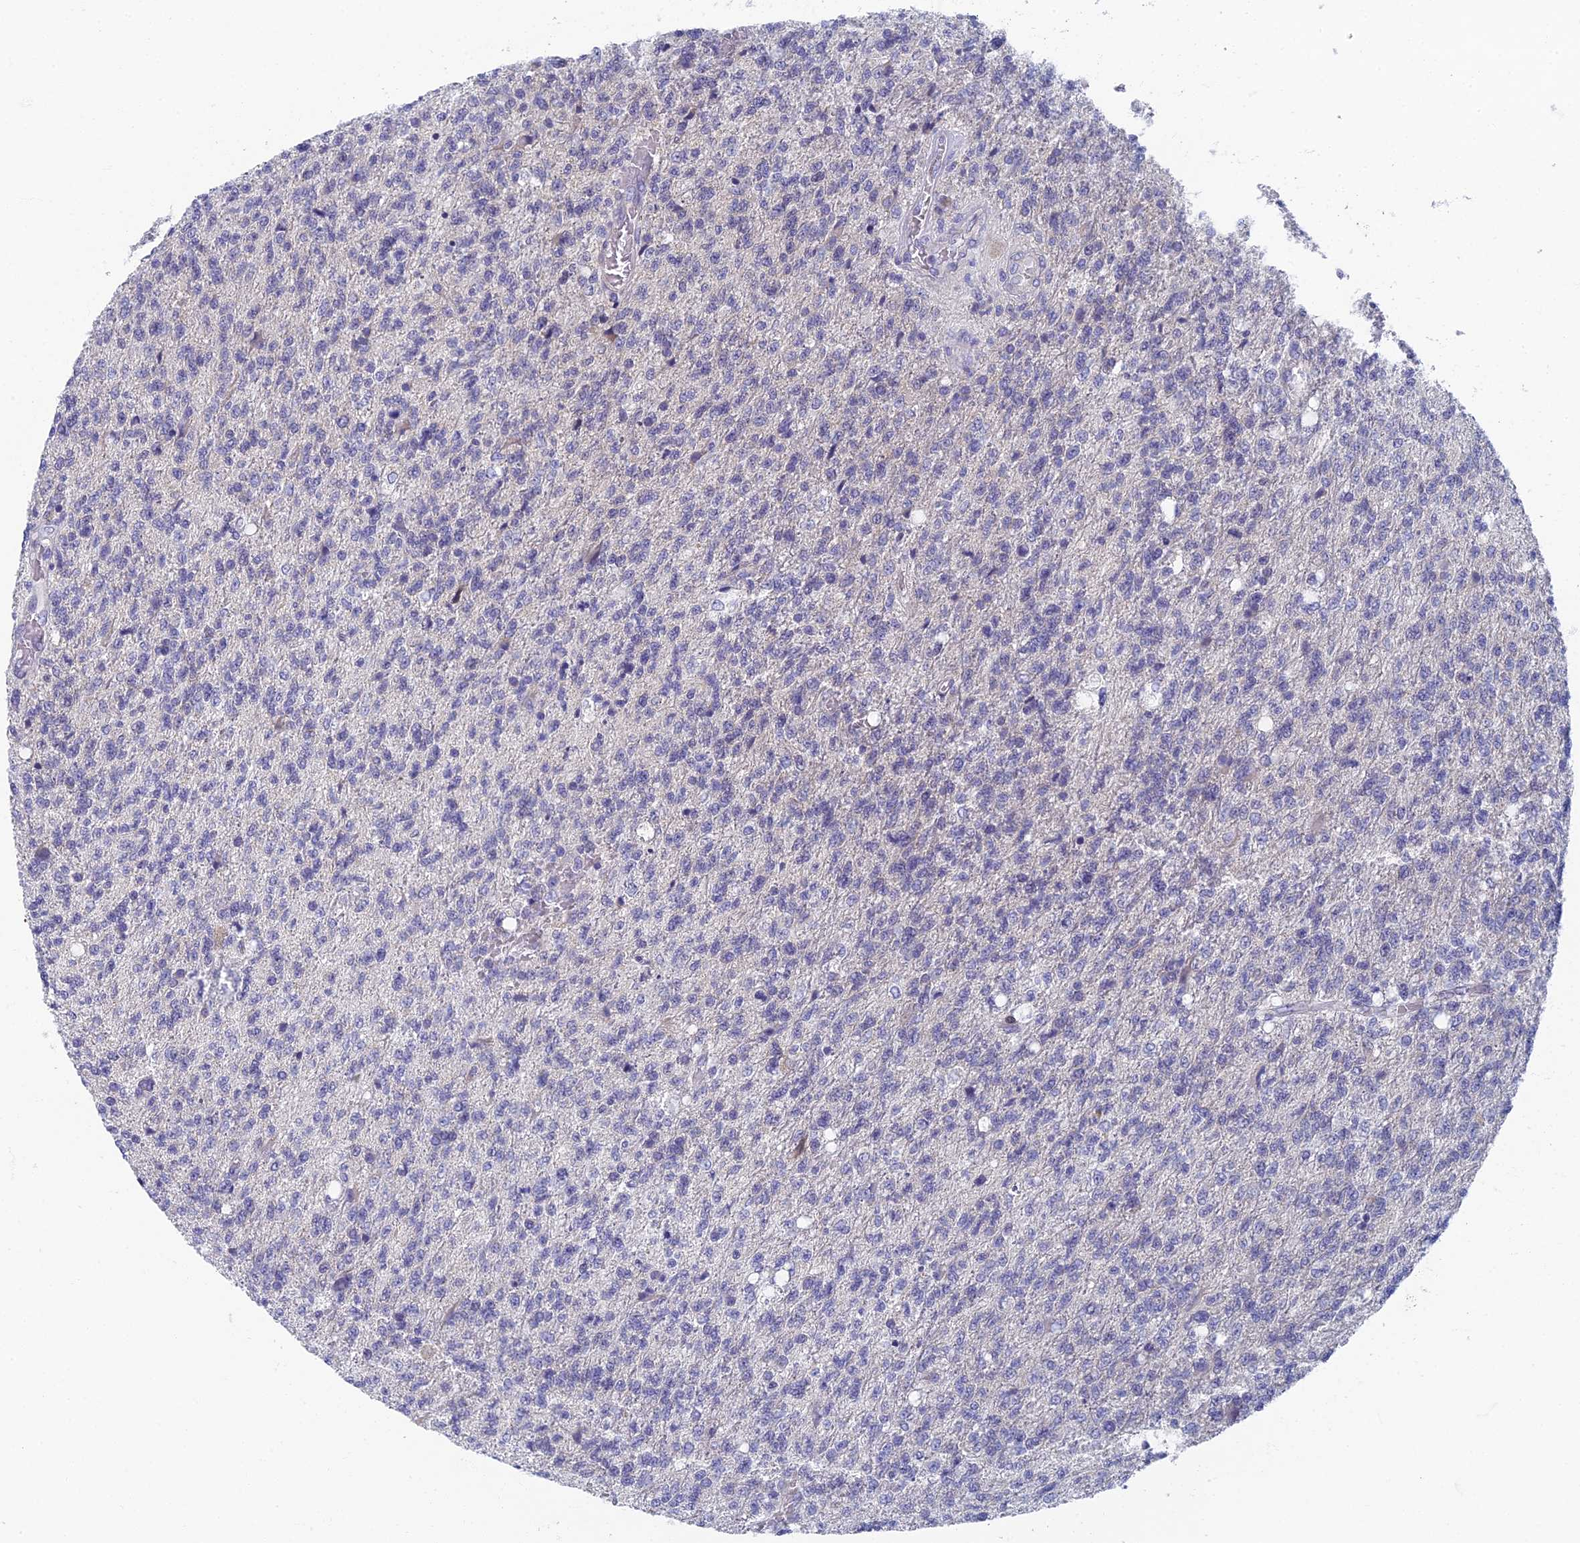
{"staining": {"intensity": "negative", "quantity": "none", "location": "none"}, "tissue": "glioma", "cell_type": "Tumor cells", "image_type": "cancer", "snomed": [{"axis": "morphology", "description": "Glioma, malignant, High grade"}, {"axis": "topography", "description": "Brain"}], "caption": "DAB immunohistochemical staining of malignant glioma (high-grade) shows no significant positivity in tumor cells.", "gene": "SPIN4", "patient": {"sex": "male", "age": 56}}